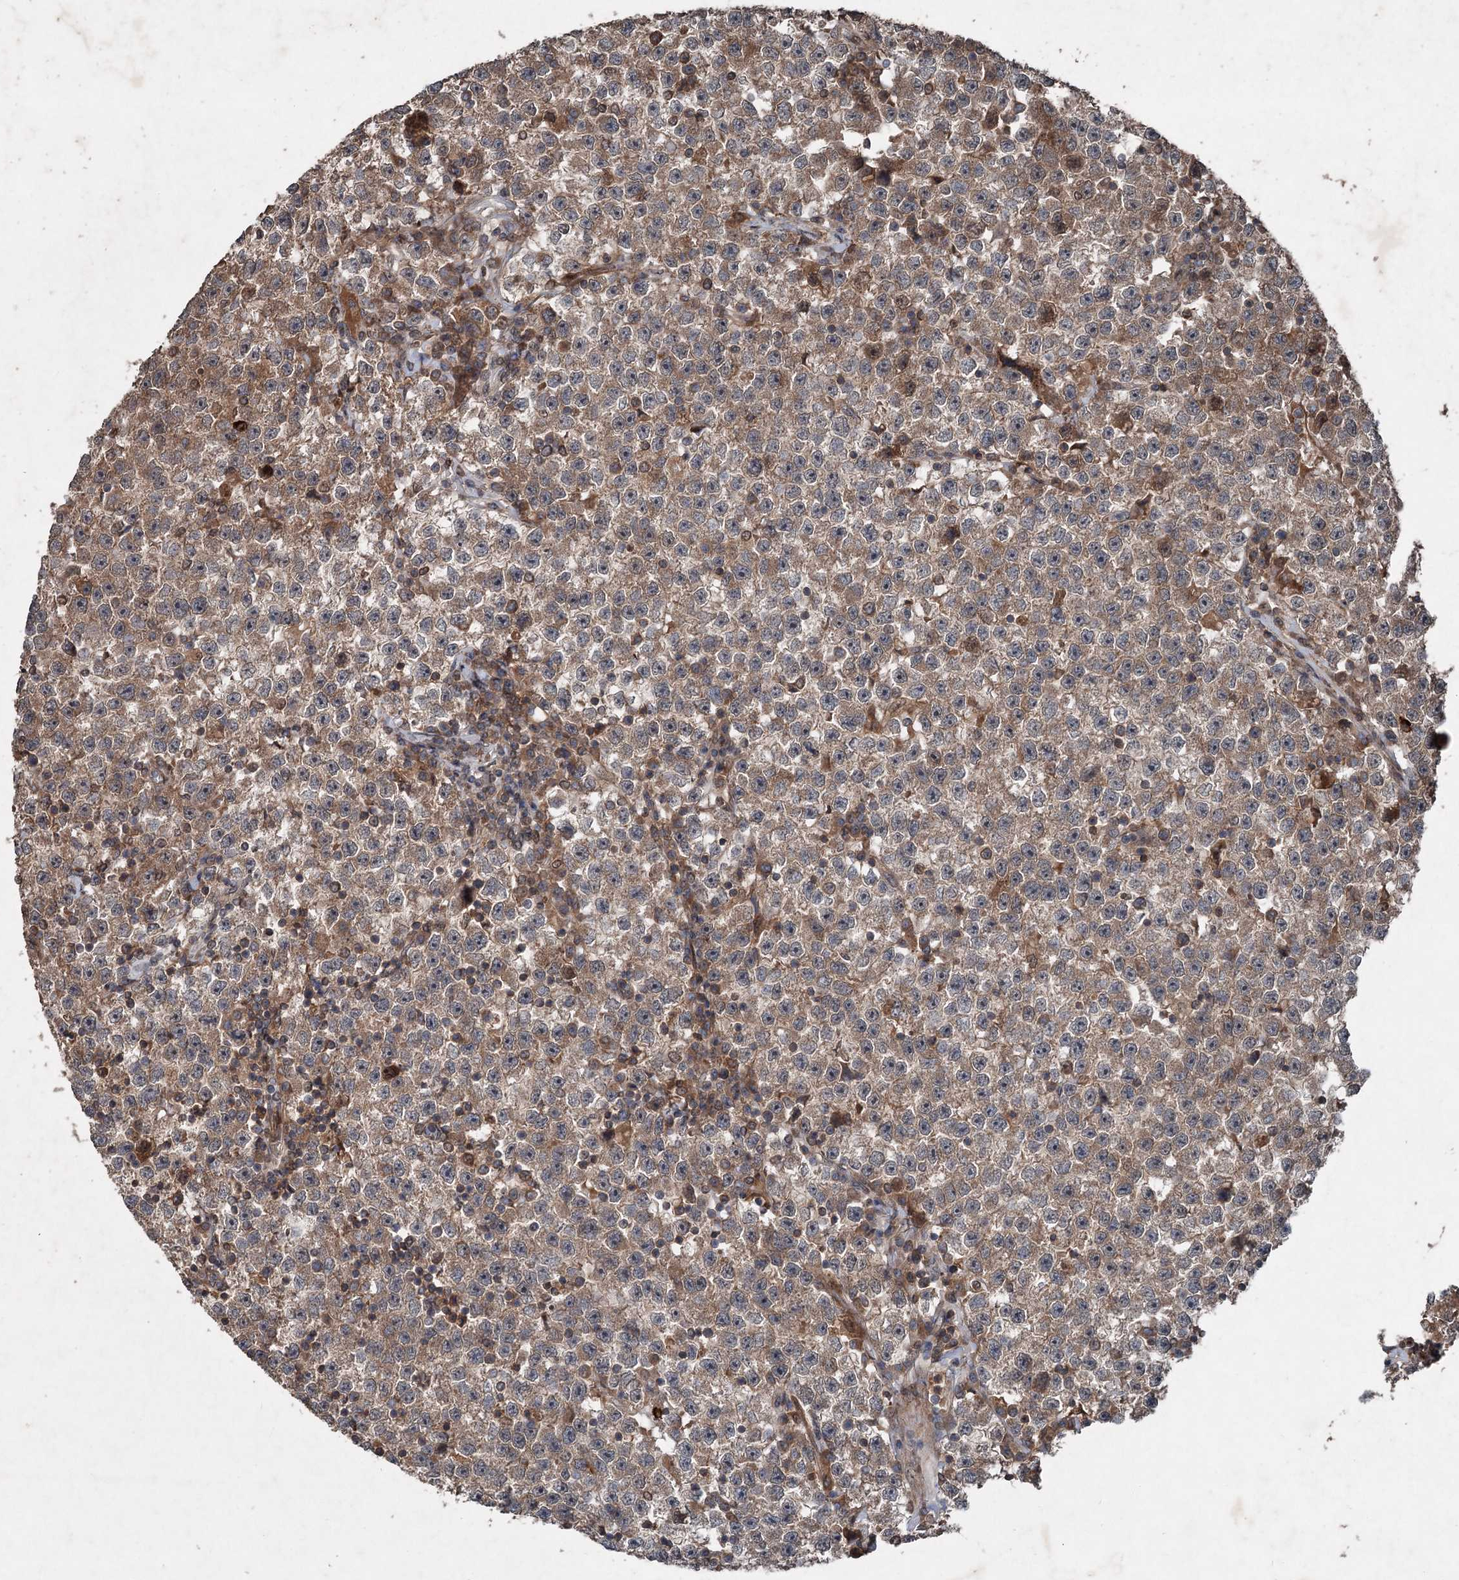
{"staining": {"intensity": "moderate", "quantity": ">75%", "location": "cytoplasmic/membranous"}, "tissue": "testis cancer", "cell_type": "Tumor cells", "image_type": "cancer", "snomed": [{"axis": "morphology", "description": "Seminoma, NOS"}, {"axis": "topography", "description": "Testis"}], "caption": "Immunohistochemical staining of testis seminoma reveals moderate cytoplasmic/membranous protein expression in about >75% of tumor cells.", "gene": "ALAS1", "patient": {"sex": "male", "age": 22}}